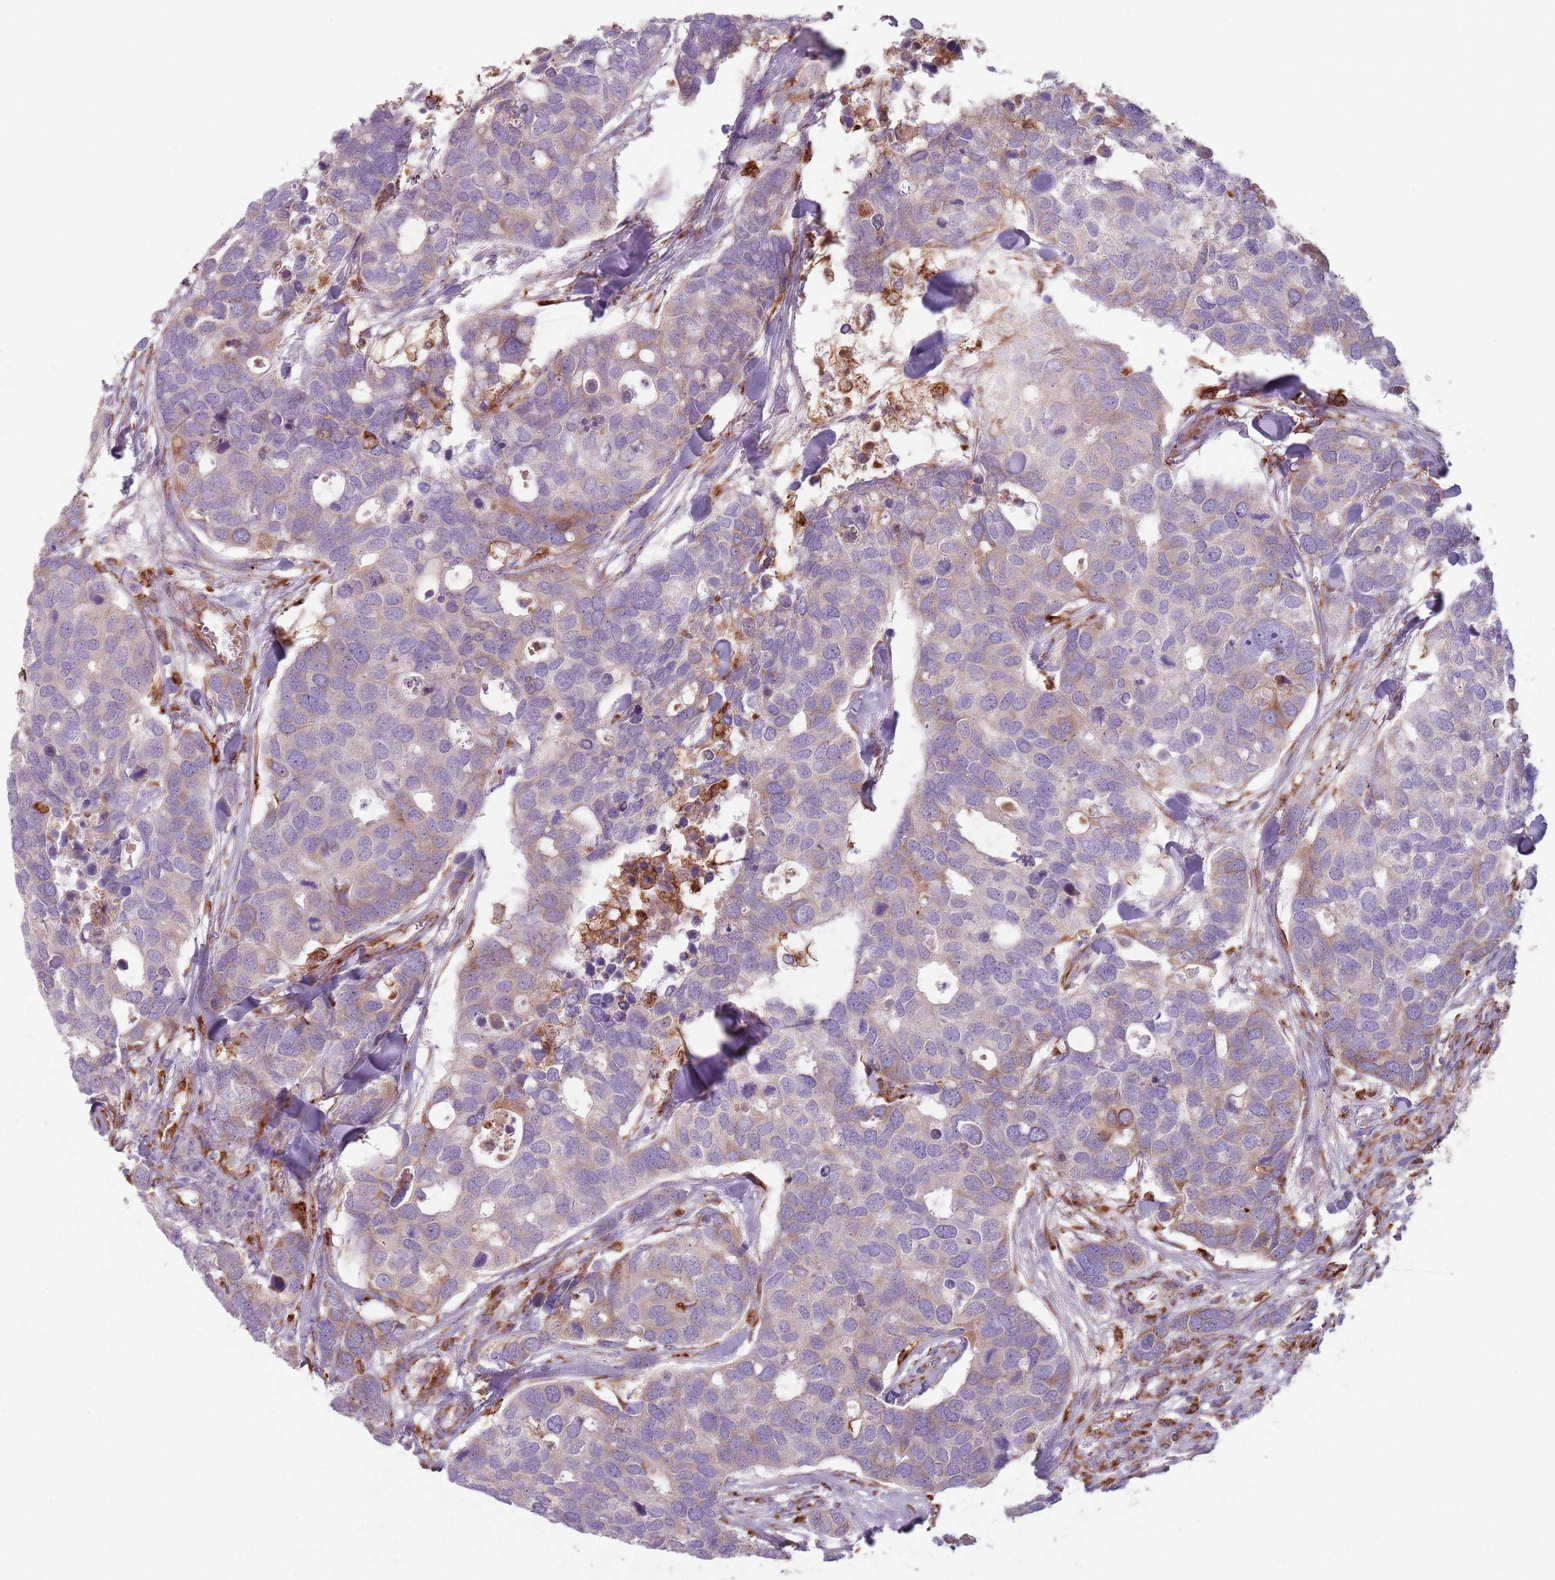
{"staining": {"intensity": "weak", "quantity": "25%-75%", "location": "cytoplasmic/membranous"}, "tissue": "breast cancer", "cell_type": "Tumor cells", "image_type": "cancer", "snomed": [{"axis": "morphology", "description": "Duct carcinoma"}, {"axis": "topography", "description": "Breast"}], "caption": "Protein analysis of breast cancer tissue displays weak cytoplasmic/membranous staining in approximately 25%-75% of tumor cells.", "gene": "COLGALT1", "patient": {"sex": "female", "age": 83}}